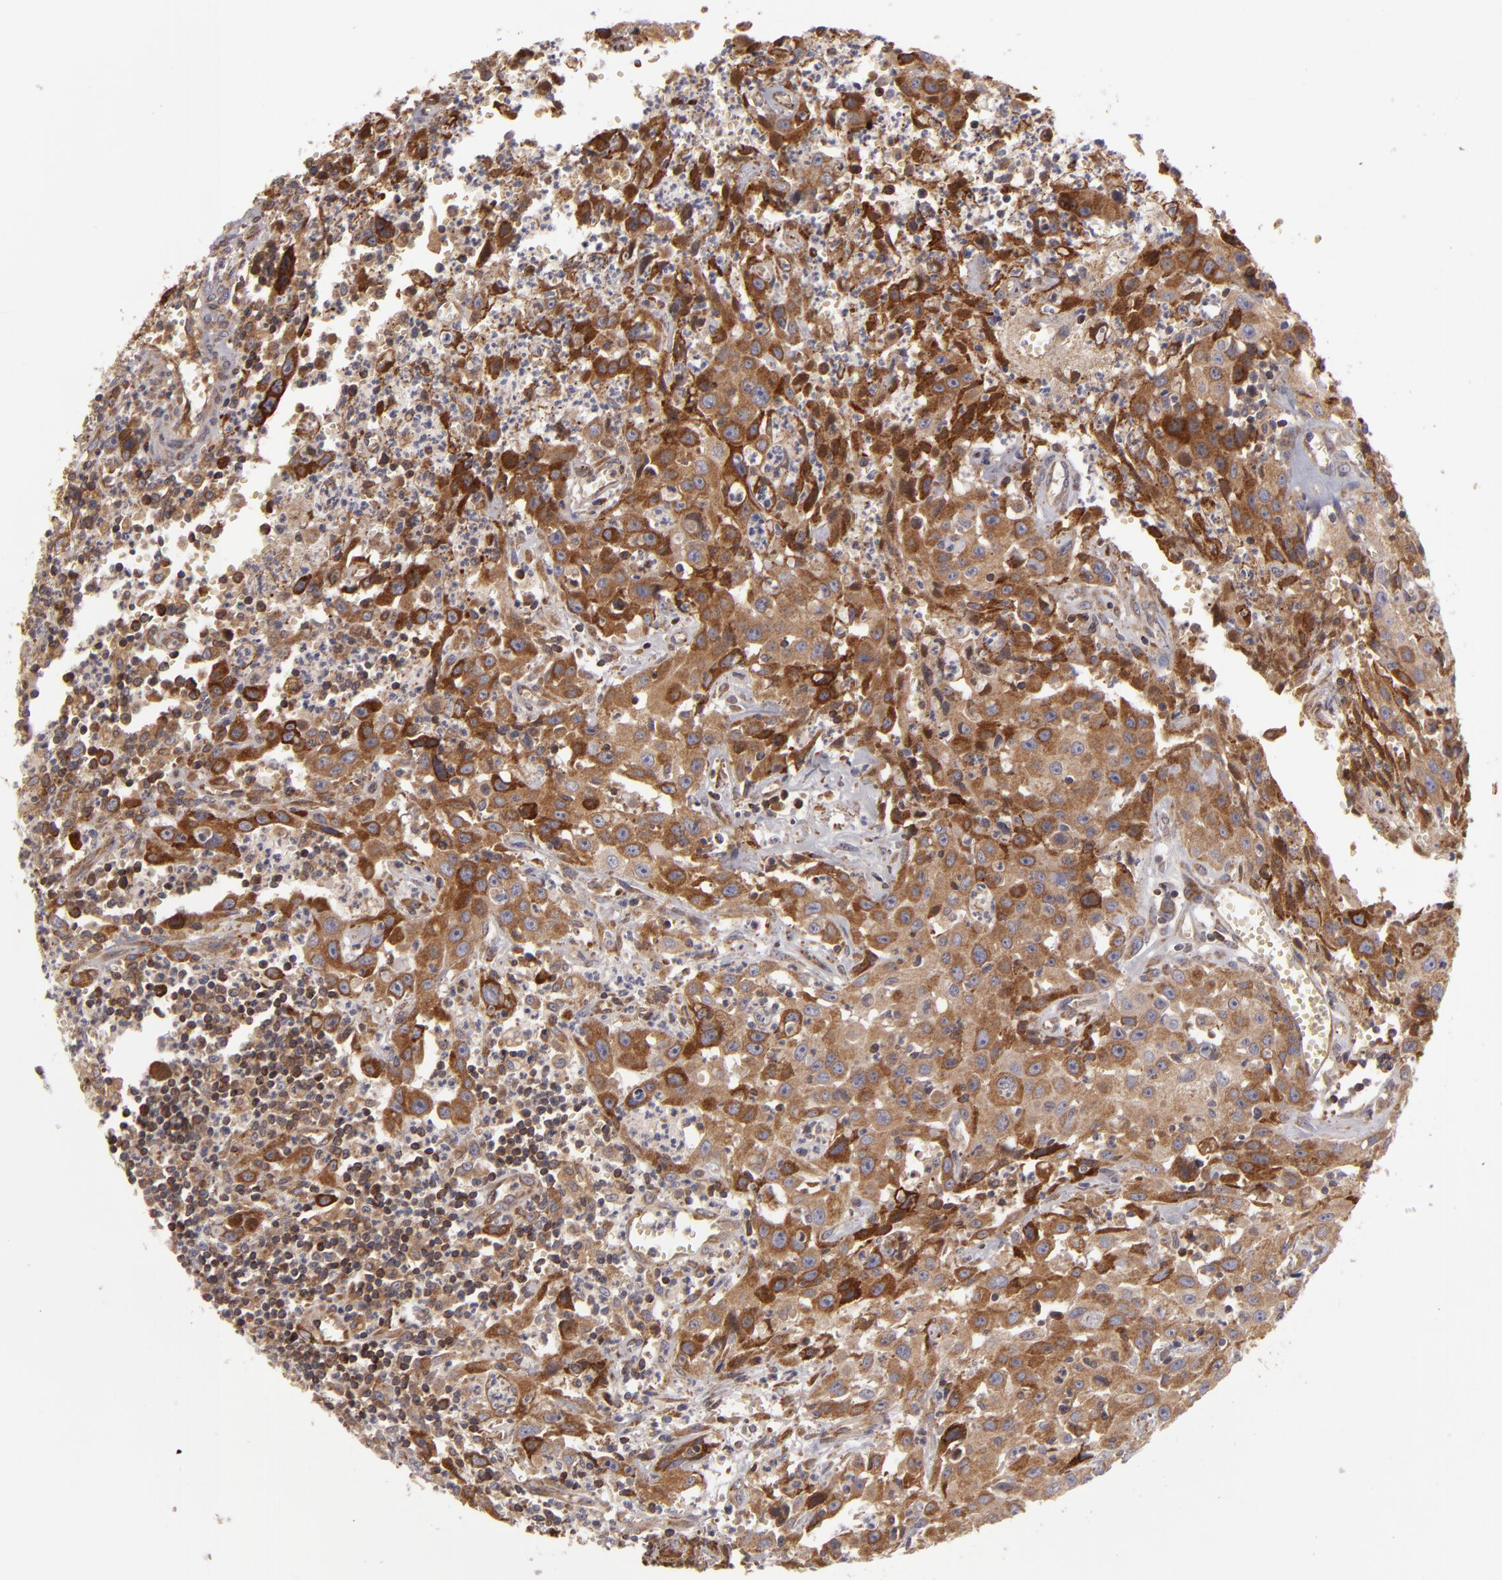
{"staining": {"intensity": "strong", "quantity": ">75%", "location": "cytoplasmic/membranous"}, "tissue": "urothelial cancer", "cell_type": "Tumor cells", "image_type": "cancer", "snomed": [{"axis": "morphology", "description": "Urothelial carcinoma, High grade"}, {"axis": "topography", "description": "Urinary bladder"}], "caption": "Tumor cells show high levels of strong cytoplasmic/membranous expression in about >75% of cells in urothelial cancer. (DAB = brown stain, brightfield microscopy at high magnification).", "gene": "CFB", "patient": {"sex": "male", "age": 66}}